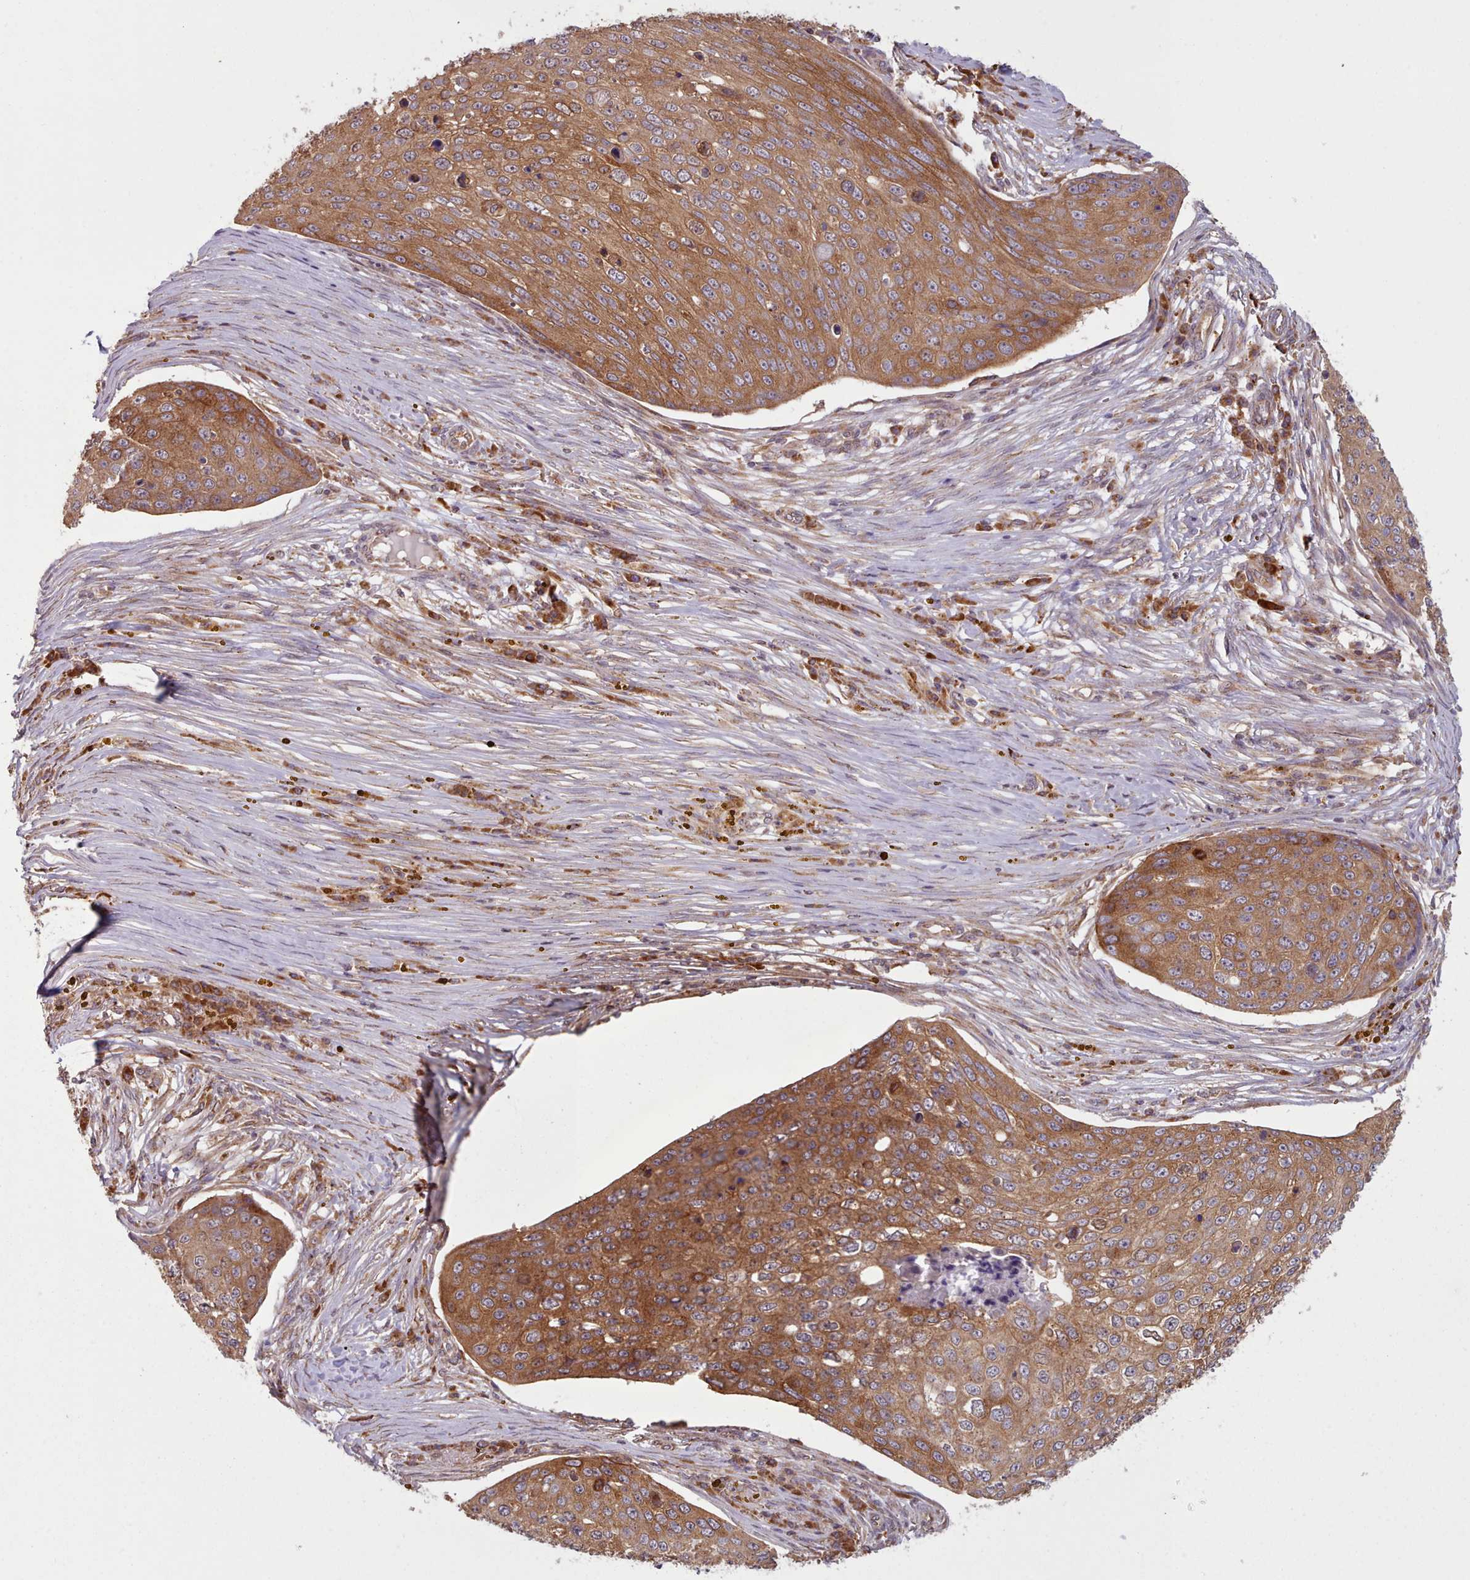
{"staining": {"intensity": "strong", "quantity": ">75%", "location": "cytoplasmic/membranous"}, "tissue": "skin cancer", "cell_type": "Tumor cells", "image_type": "cancer", "snomed": [{"axis": "morphology", "description": "Squamous cell carcinoma, NOS"}, {"axis": "topography", "description": "Skin"}], "caption": "The photomicrograph demonstrates staining of squamous cell carcinoma (skin), revealing strong cytoplasmic/membranous protein positivity (brown color) within tumor cells. (IHC, brightfield microscopy, high magnification).", "gene": "CRYBG1", "patient": {"sex": "male", "age": 71}}